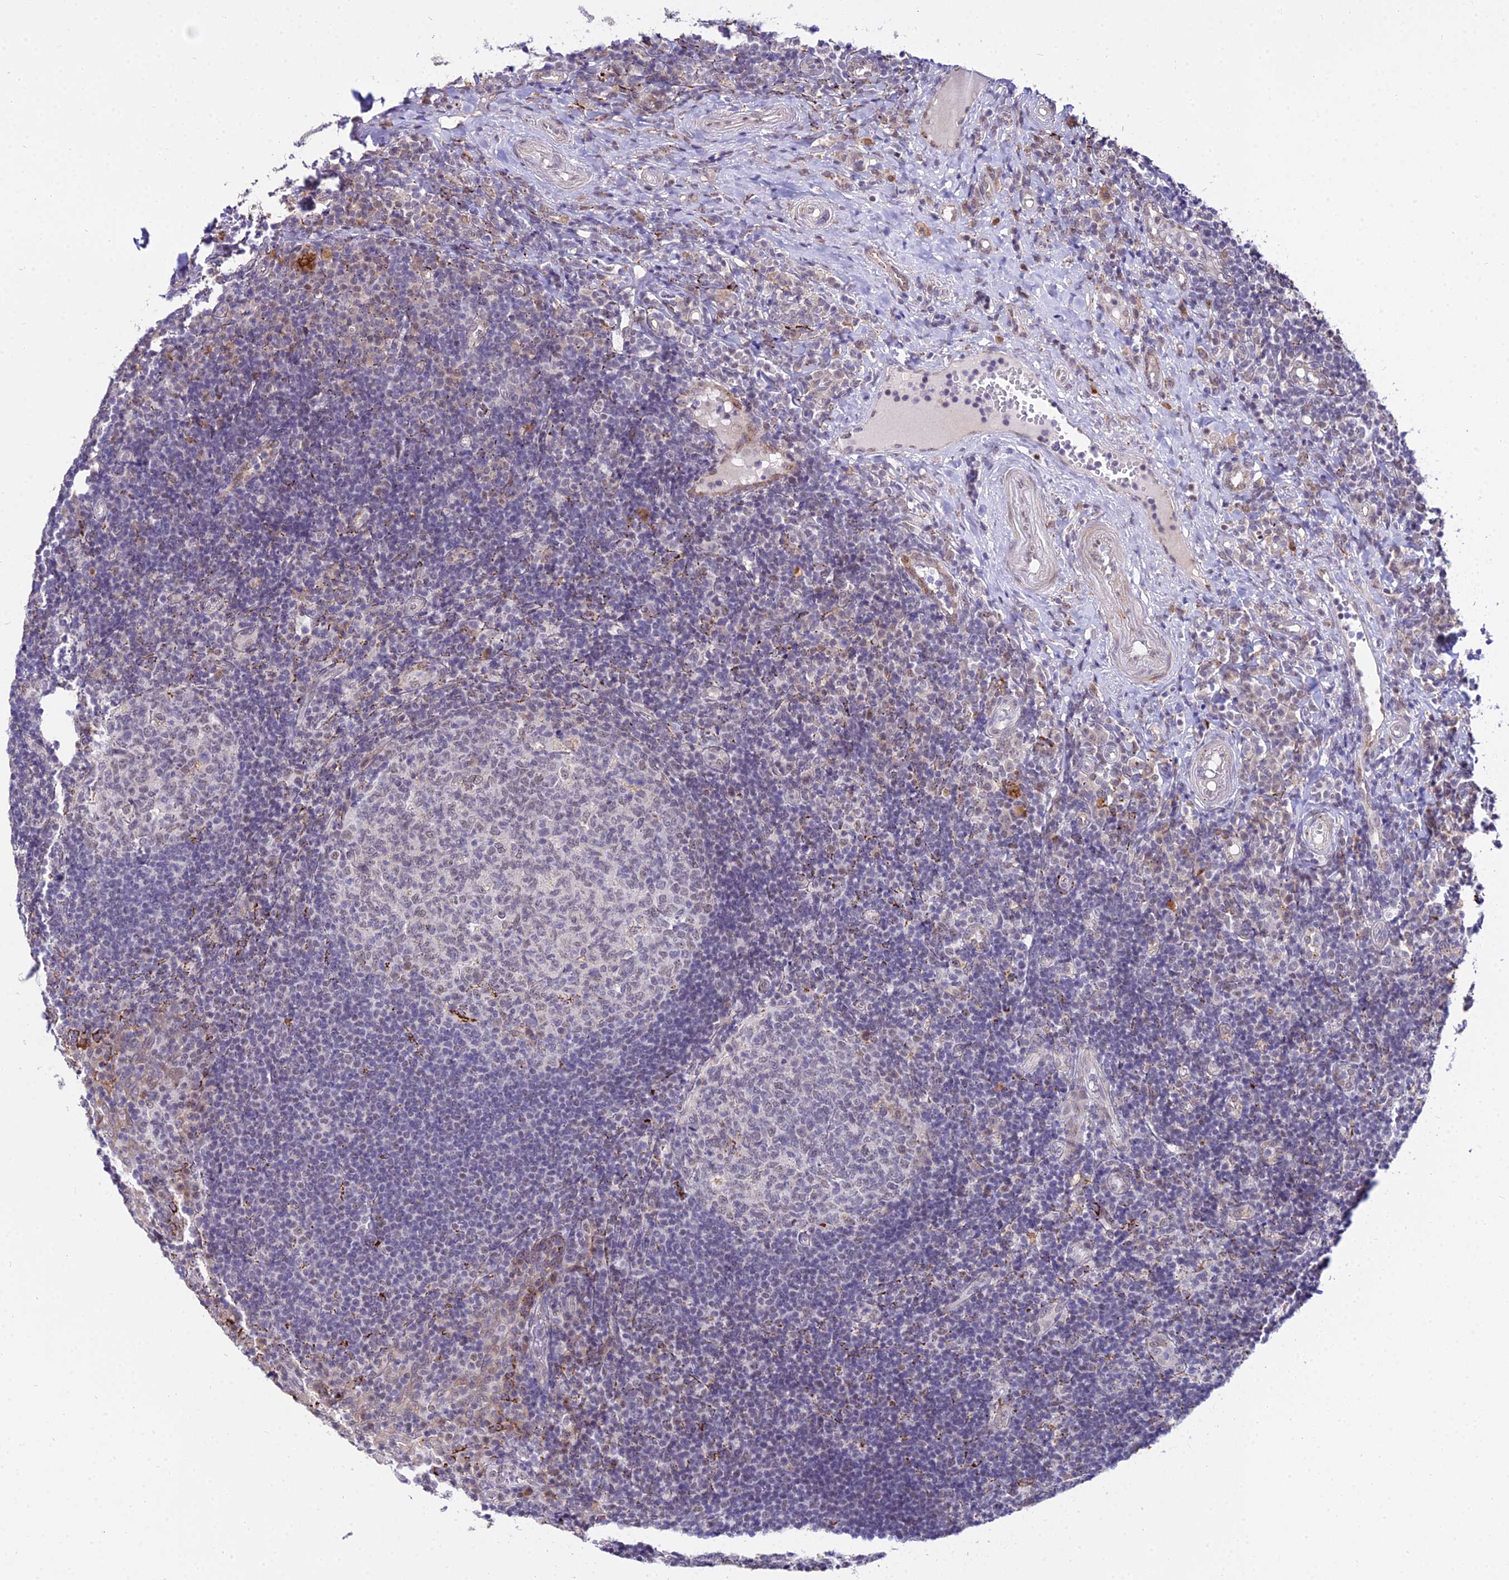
{"staining": {"intensity": "weak", "quantity": "<25%", "location": "nuclear"}, "tissue": "tonsil", "cell_type": "Germinal center cells", "image_type": "normal", "snomed": [{"axis": "morphology", "description": "Normal tissue, NOS"}, {"axis": "topography", "description": "Tonsil"}], "caption": "IHC histopathology image of normal human tonsil stained for a protein (brown), which displays no expression in germinal center cells. (DAB immunohistochemistry (IHC) visualized using brightfield microscopy, high magnification).", "gene": "C6orf163", "patient": {"sex": "female", "age": 40}}